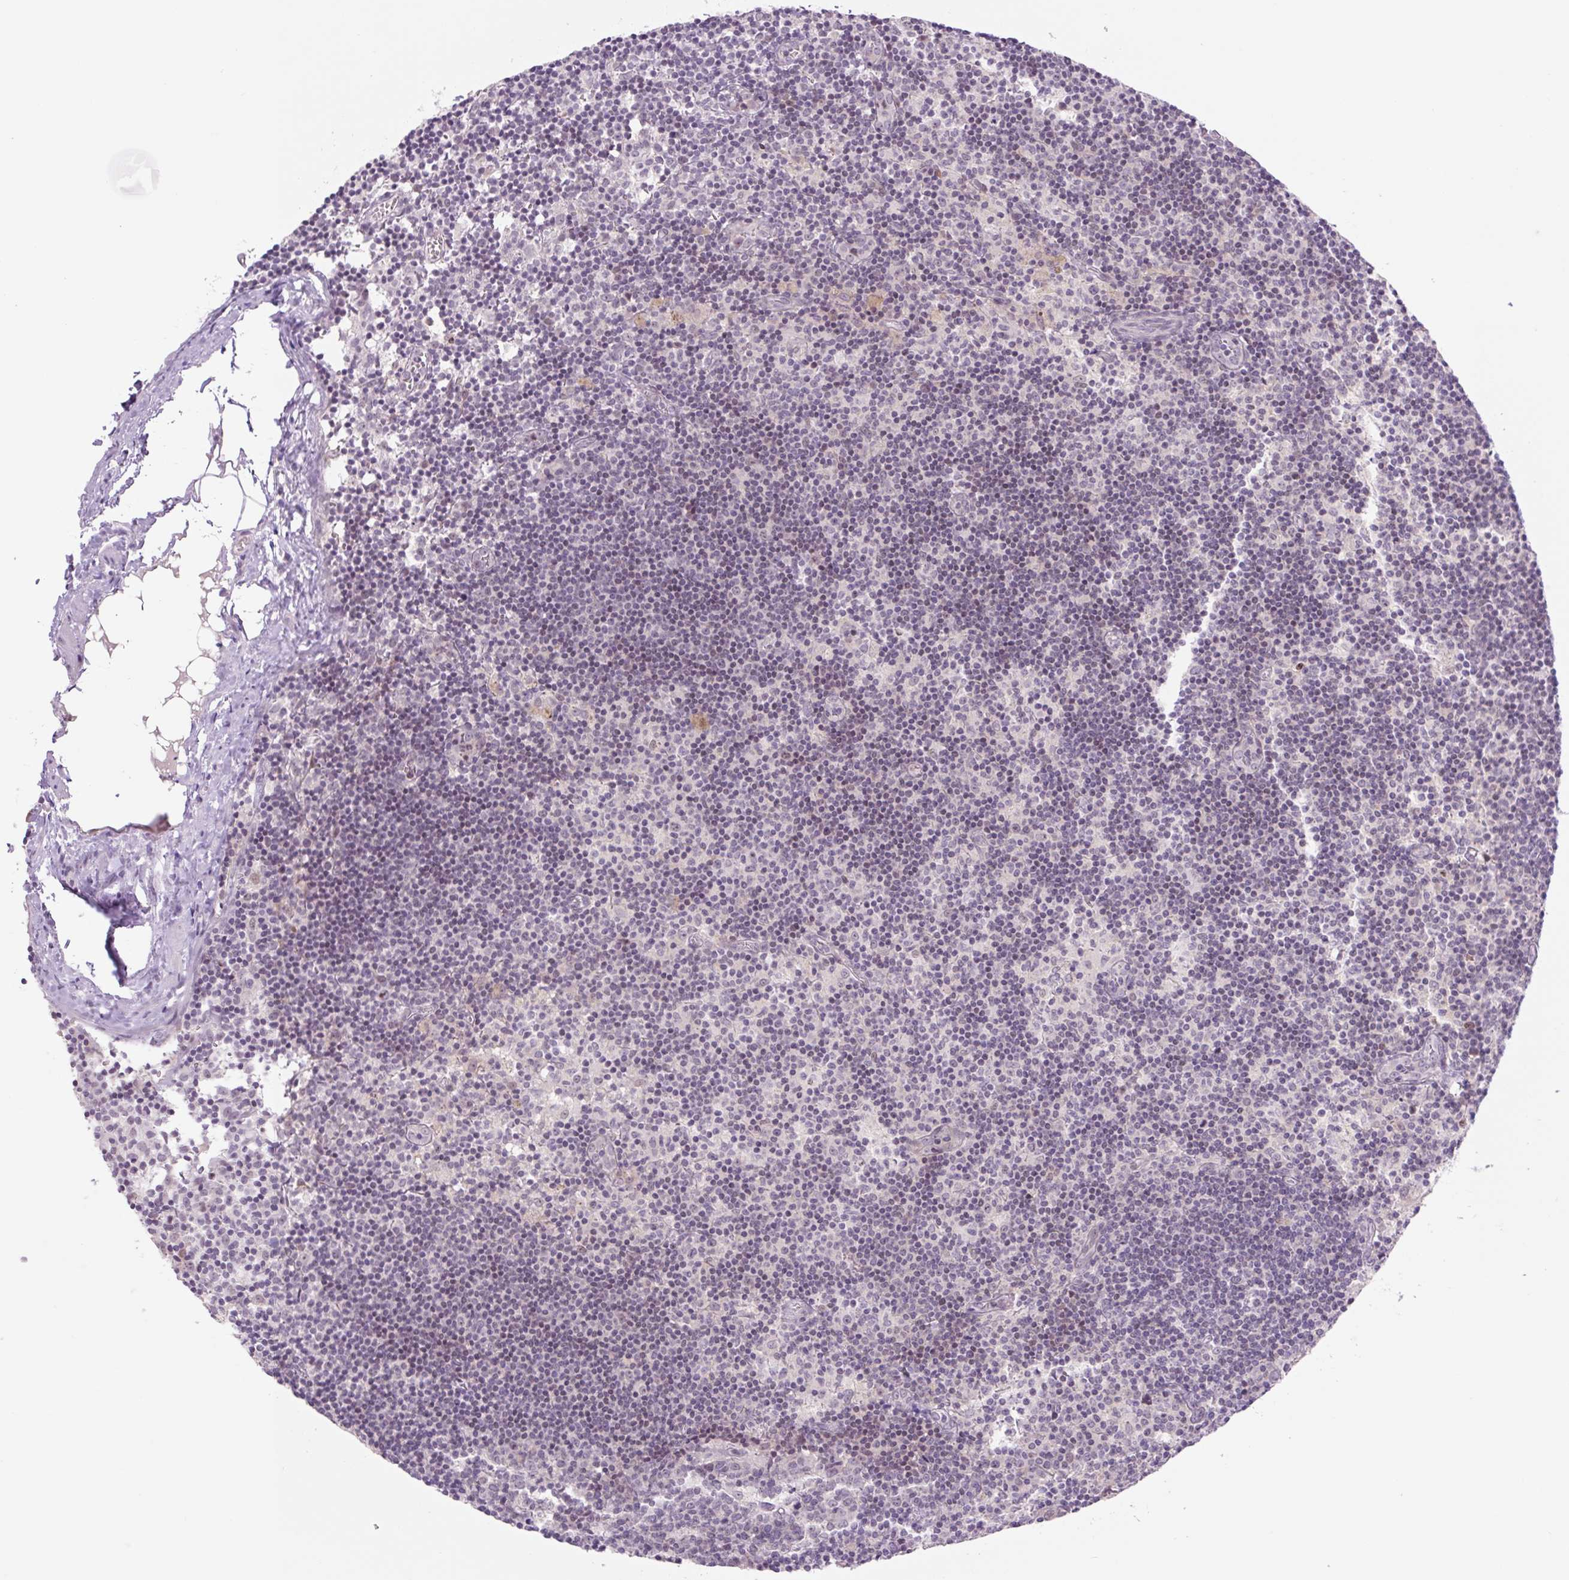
{"staining": {"intensity": "negative", "quantity": "none", "location": "none"}, "tissue": "lymph node", "cell_type": "Germinal center cells", "image_type": "normal", "snomed": [{"axis": "morphology", "description": "Normal tissue, NOS"}, {"axis": "topography", "description": "Lymph node"}], "caption": "Immunohistochemistry (IHC) micrograph of benign lymph node stained for a protein (brown), which shows no staining in germinal center cells.", "gene": "ENSG00000268750", "patient": {"sex": "female", "age": 45}}